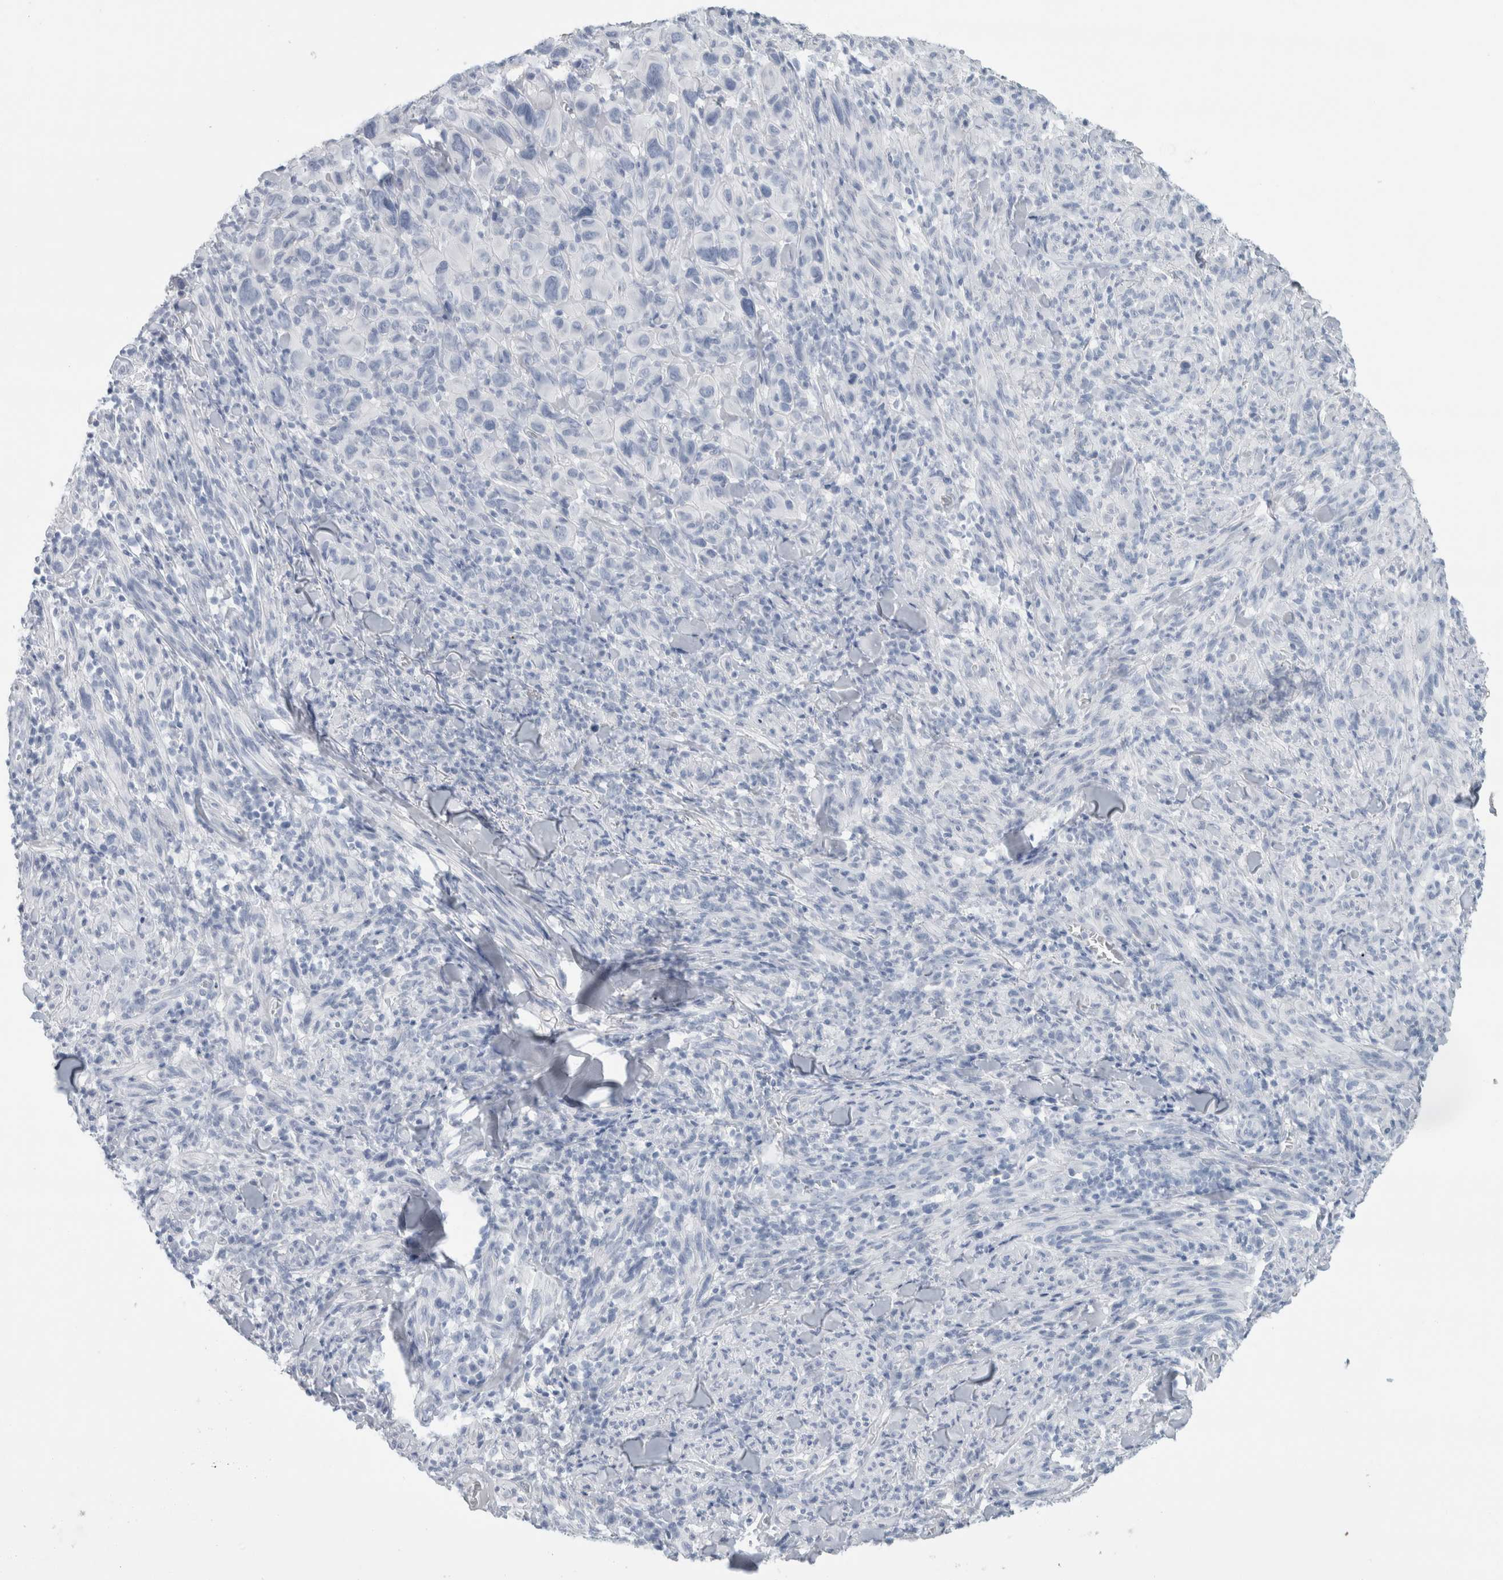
{"staining": {"intensity": "negative", "quantity": "none", "location": "none"}, "tissue": "melanoma", "cell_type": "Tumor cells", "image_type": "cancer", "snomed": [{"axis": "morphology", "description": "Malignant melanoma, NOS"}, {"axis": "topography", "description": "Skin of head"}], "caption": "The immunohistochemistry (IHC) micrograph has no significant staining in tumor cells of melanoma tissue.", "gene": "RPH3AL", "patient": {"sex": "male", "age": 96}}